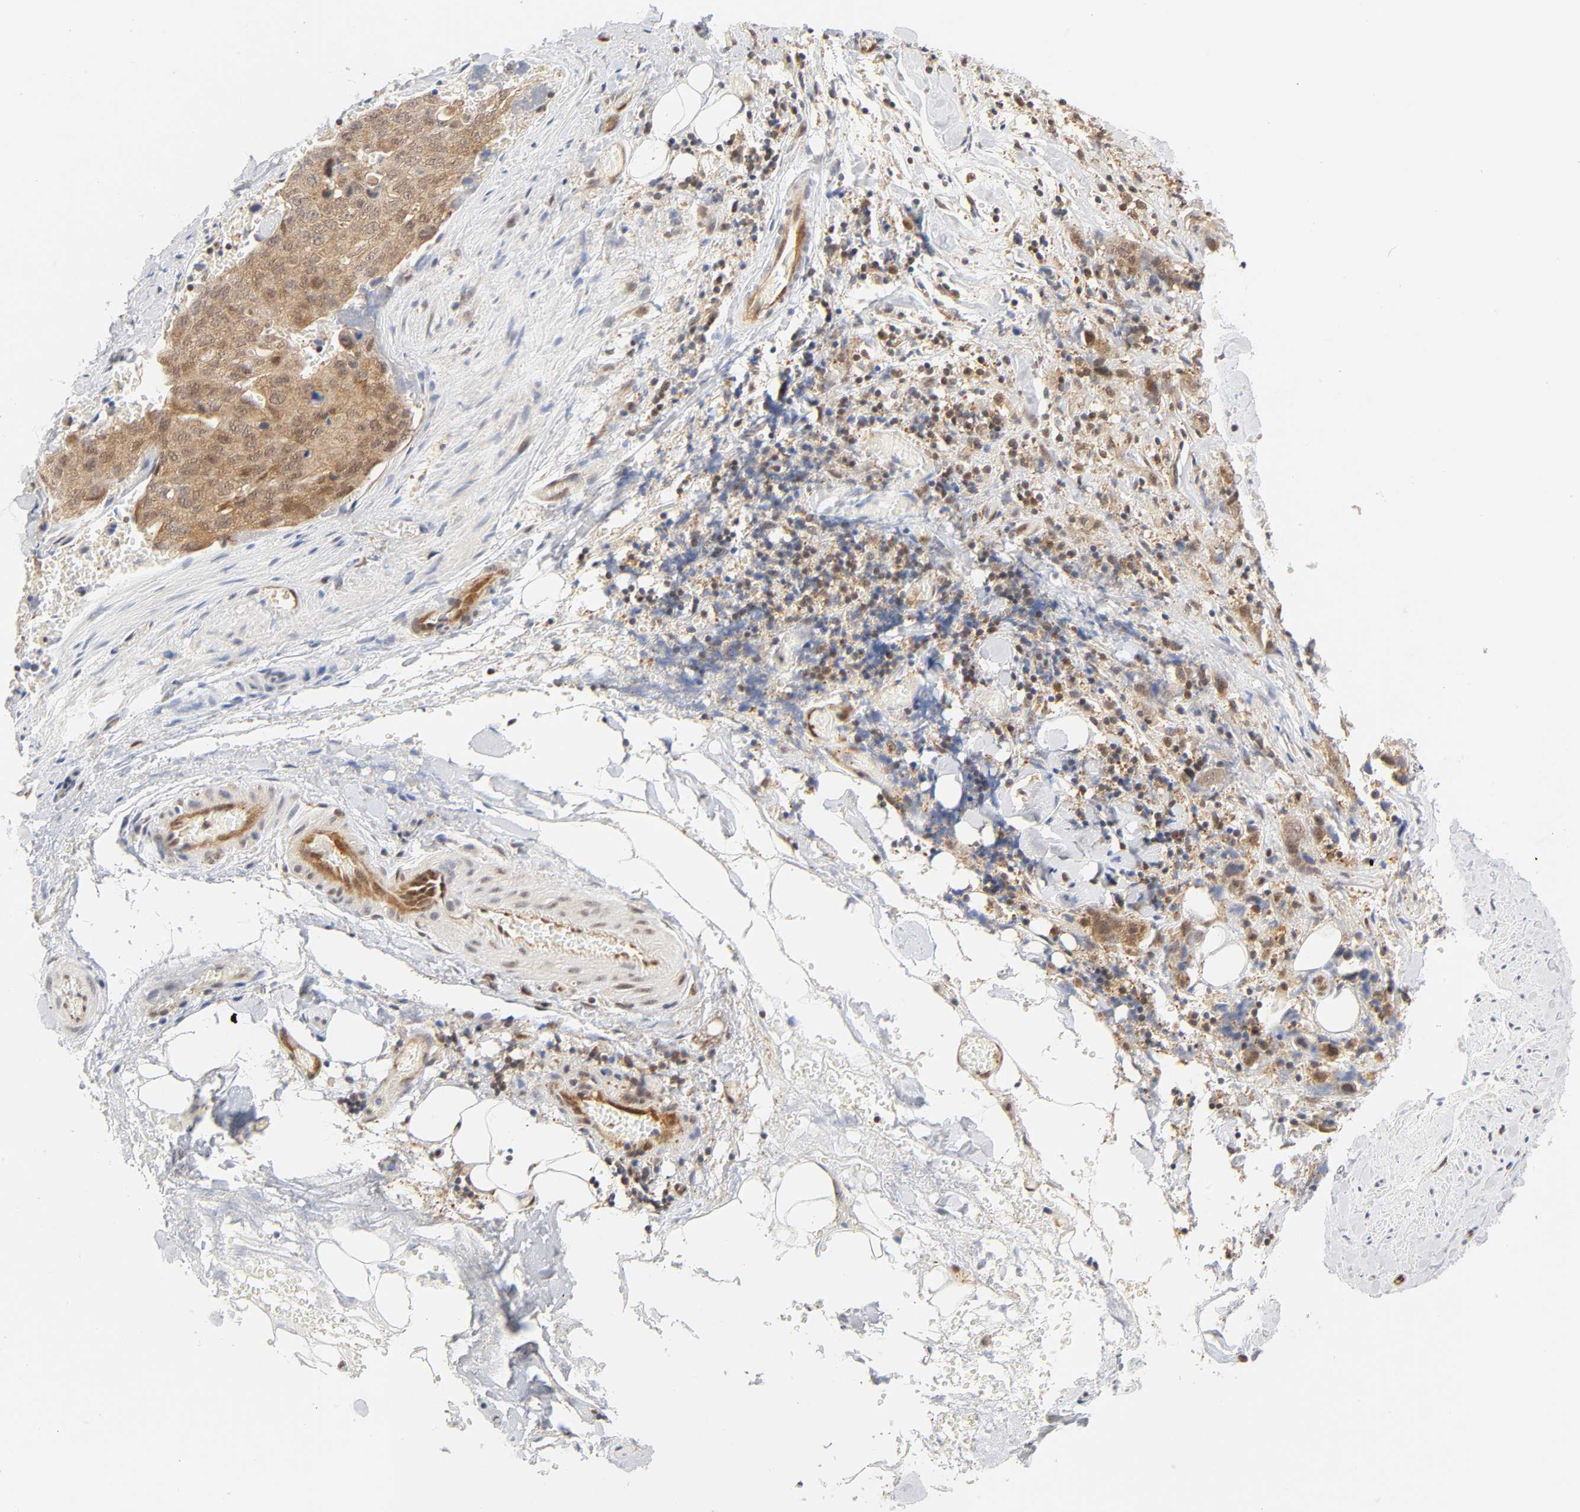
{"staining": {"intensity": "weak", "quantity": ">75%", "location": "cytoplasmic/membranous,nuclear"}, "tissue": "stomach cancer", "cell_type": "Tumor cells", "image_type": "cancer", "snomed": [{"axis": "morphology", "description": "Adenocarcinoma, NOS"}, {"axis": "topography", "description": "Stomach"}], "caption": "Stomach cancer (adenocarcinoma) was stained to show a protein in brown. There is low levels of weak cytoplasmic/membranous and nuclear expression in about >75% of tumor cells. (IHC, brightfield microscopy, high magnification).", "gene": "CDC37", "patient": {"sex": "male", "age": 48}}